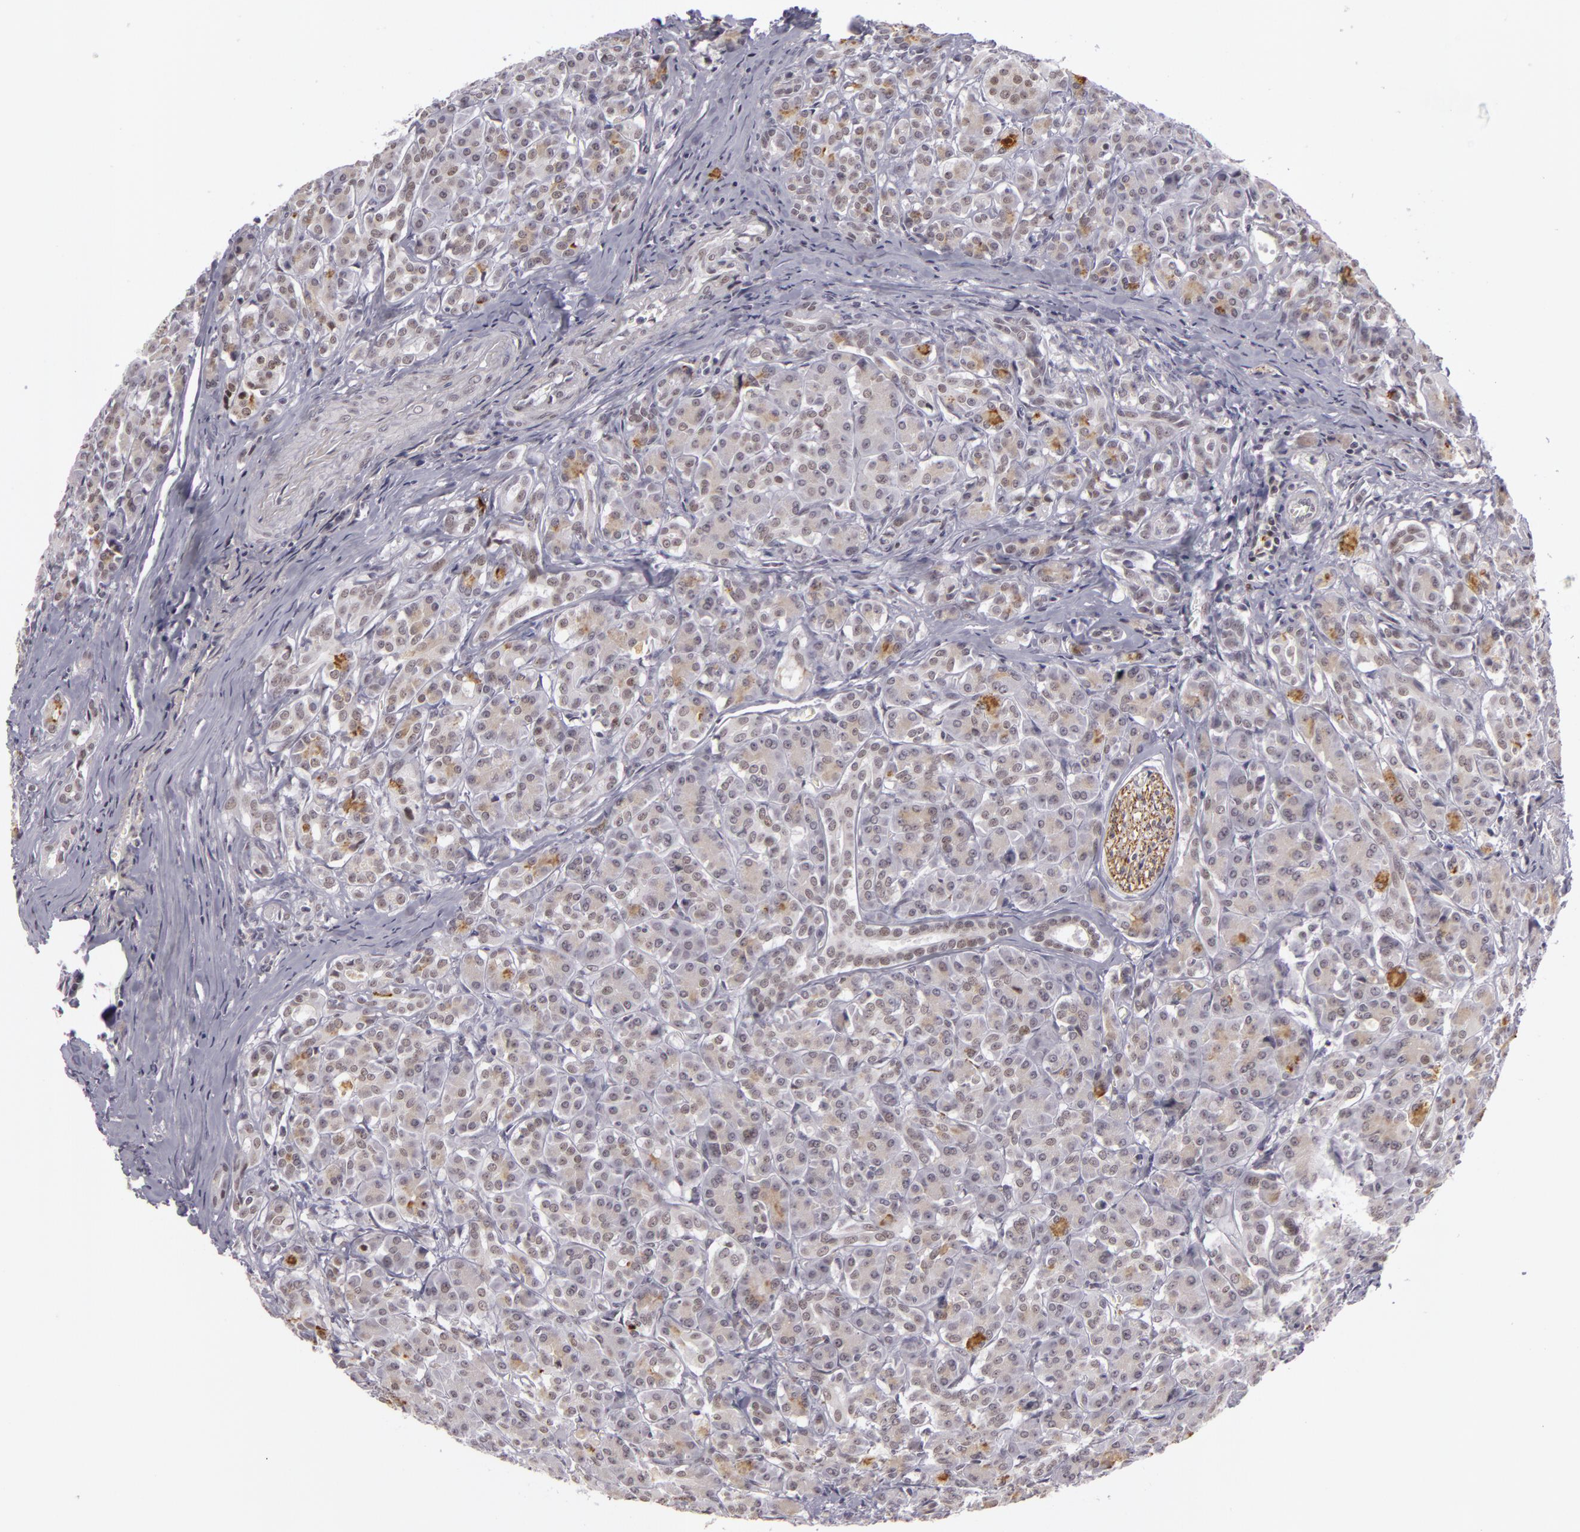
{"staining": {"intensity": "moderate", "quantity": "<25%", "location": "cytoplasmic/membranous"}, "tissue": "pancreas", "cell_type": "Exocrine glandular cells", "image_type": "normal", "snomed": [{"axis": "morphology", "description": "Normal tissue, NOS"}, {"axis": "topography", "description": "Lymph node"}, {"axis": "topography", "description": "Pancreas"}], "caption": "A micrograph of pancreas stained for a protein demonstrates moderate cytoplasmic/membranous brown staining in exocrine glandular cells. The staining is performed using DAB brown chromogen to label protein expression. The nuclei are counter-stained blue using hematoxylin.", "gene": "RRP7A", "patient": {"sex": "male", "age": 59}}